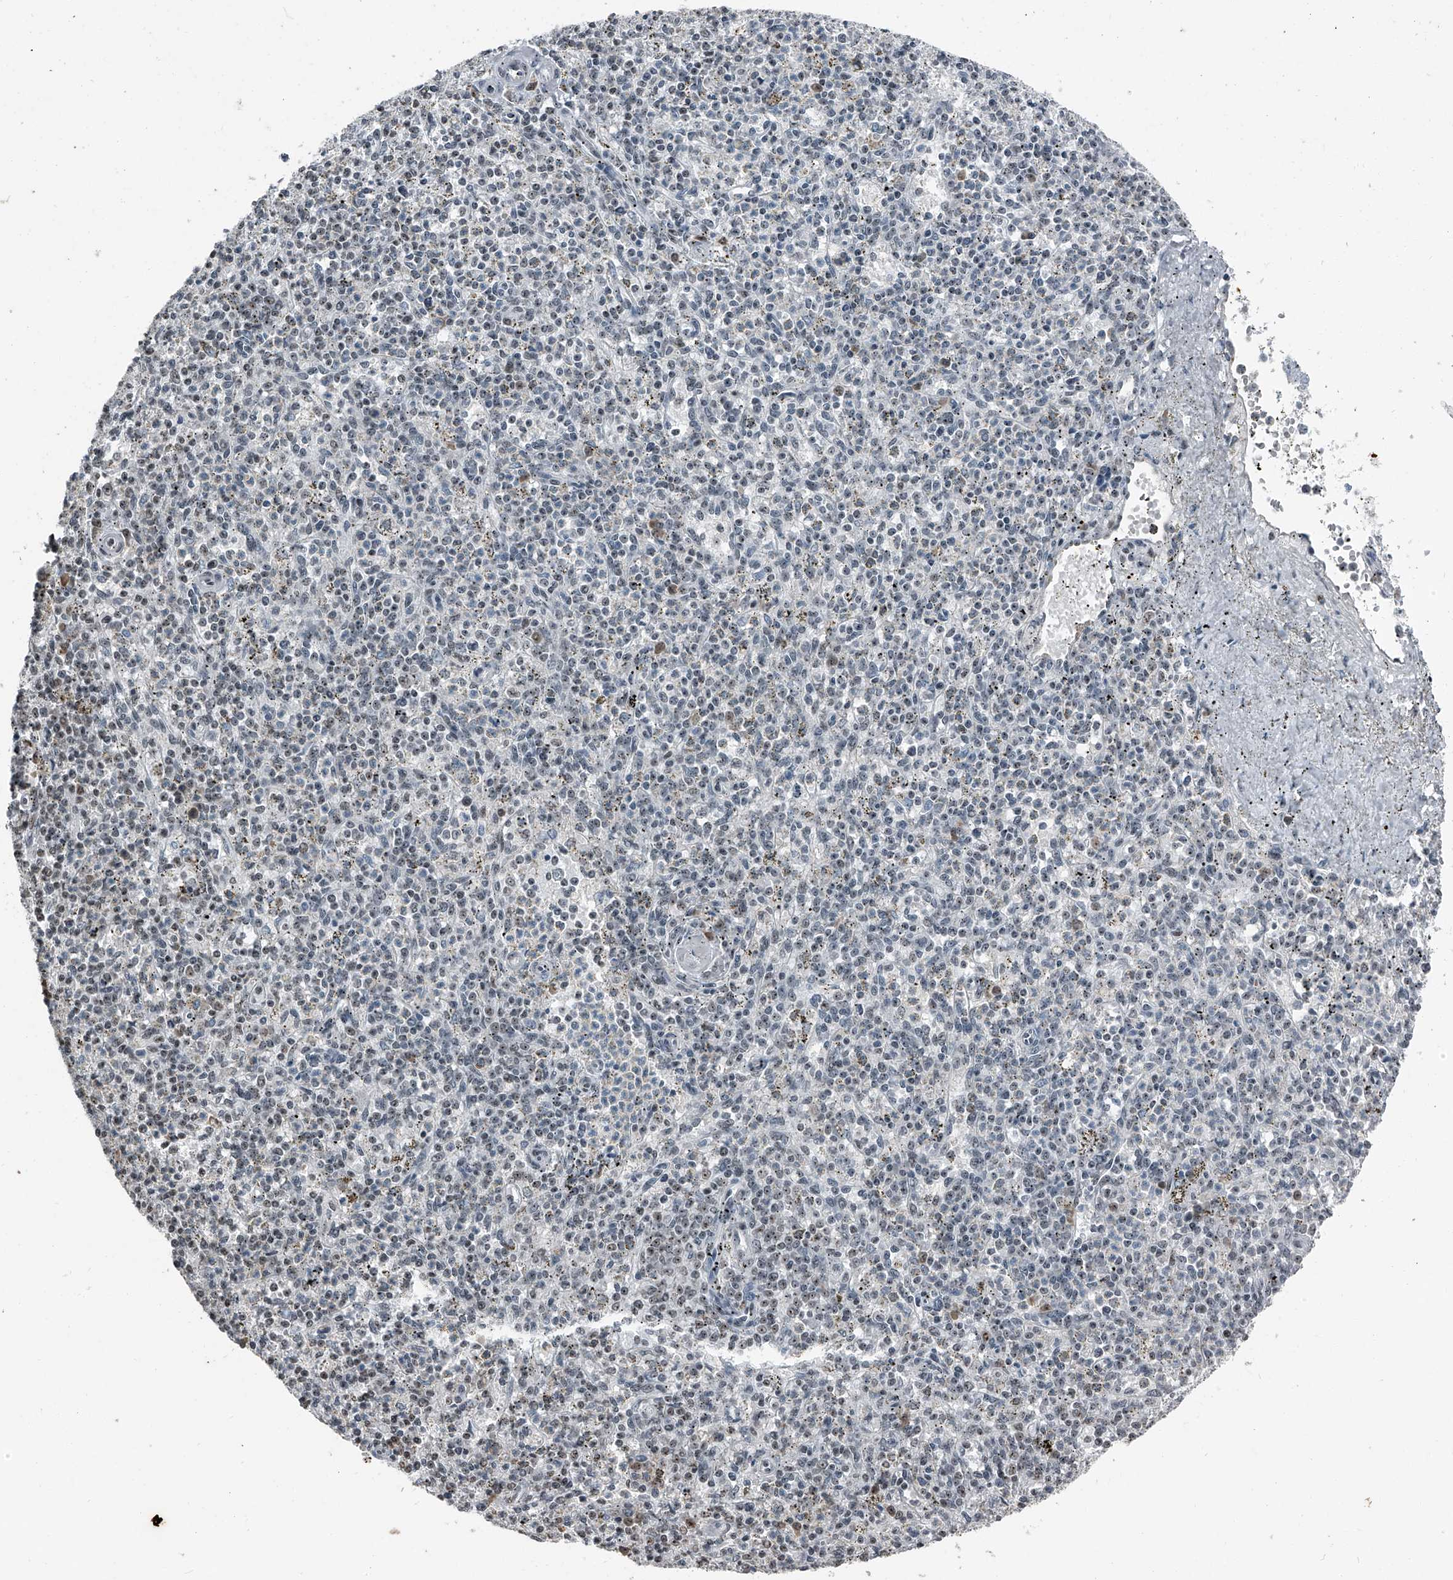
{"staining": {"intensity": "weak", "quantity": "25%-75%", "location": "nuclear"}, "tissue": "spleen", "cell_type": "Cells in red pulp", "image_type": "normal", "snomed": [{"axis": "morphology", "description": "Normal tissue, NOS"}, {"axis": "topography", "description": "Spleen"}], "caption": "There is low levels of weak nuclear expression in cells in red pulp of unremarkable spleen, as demonstrated by immunohistochemical staining (brown color).", "gene": "TCOF1", "patient": {"sex": "male", "age": 72}}